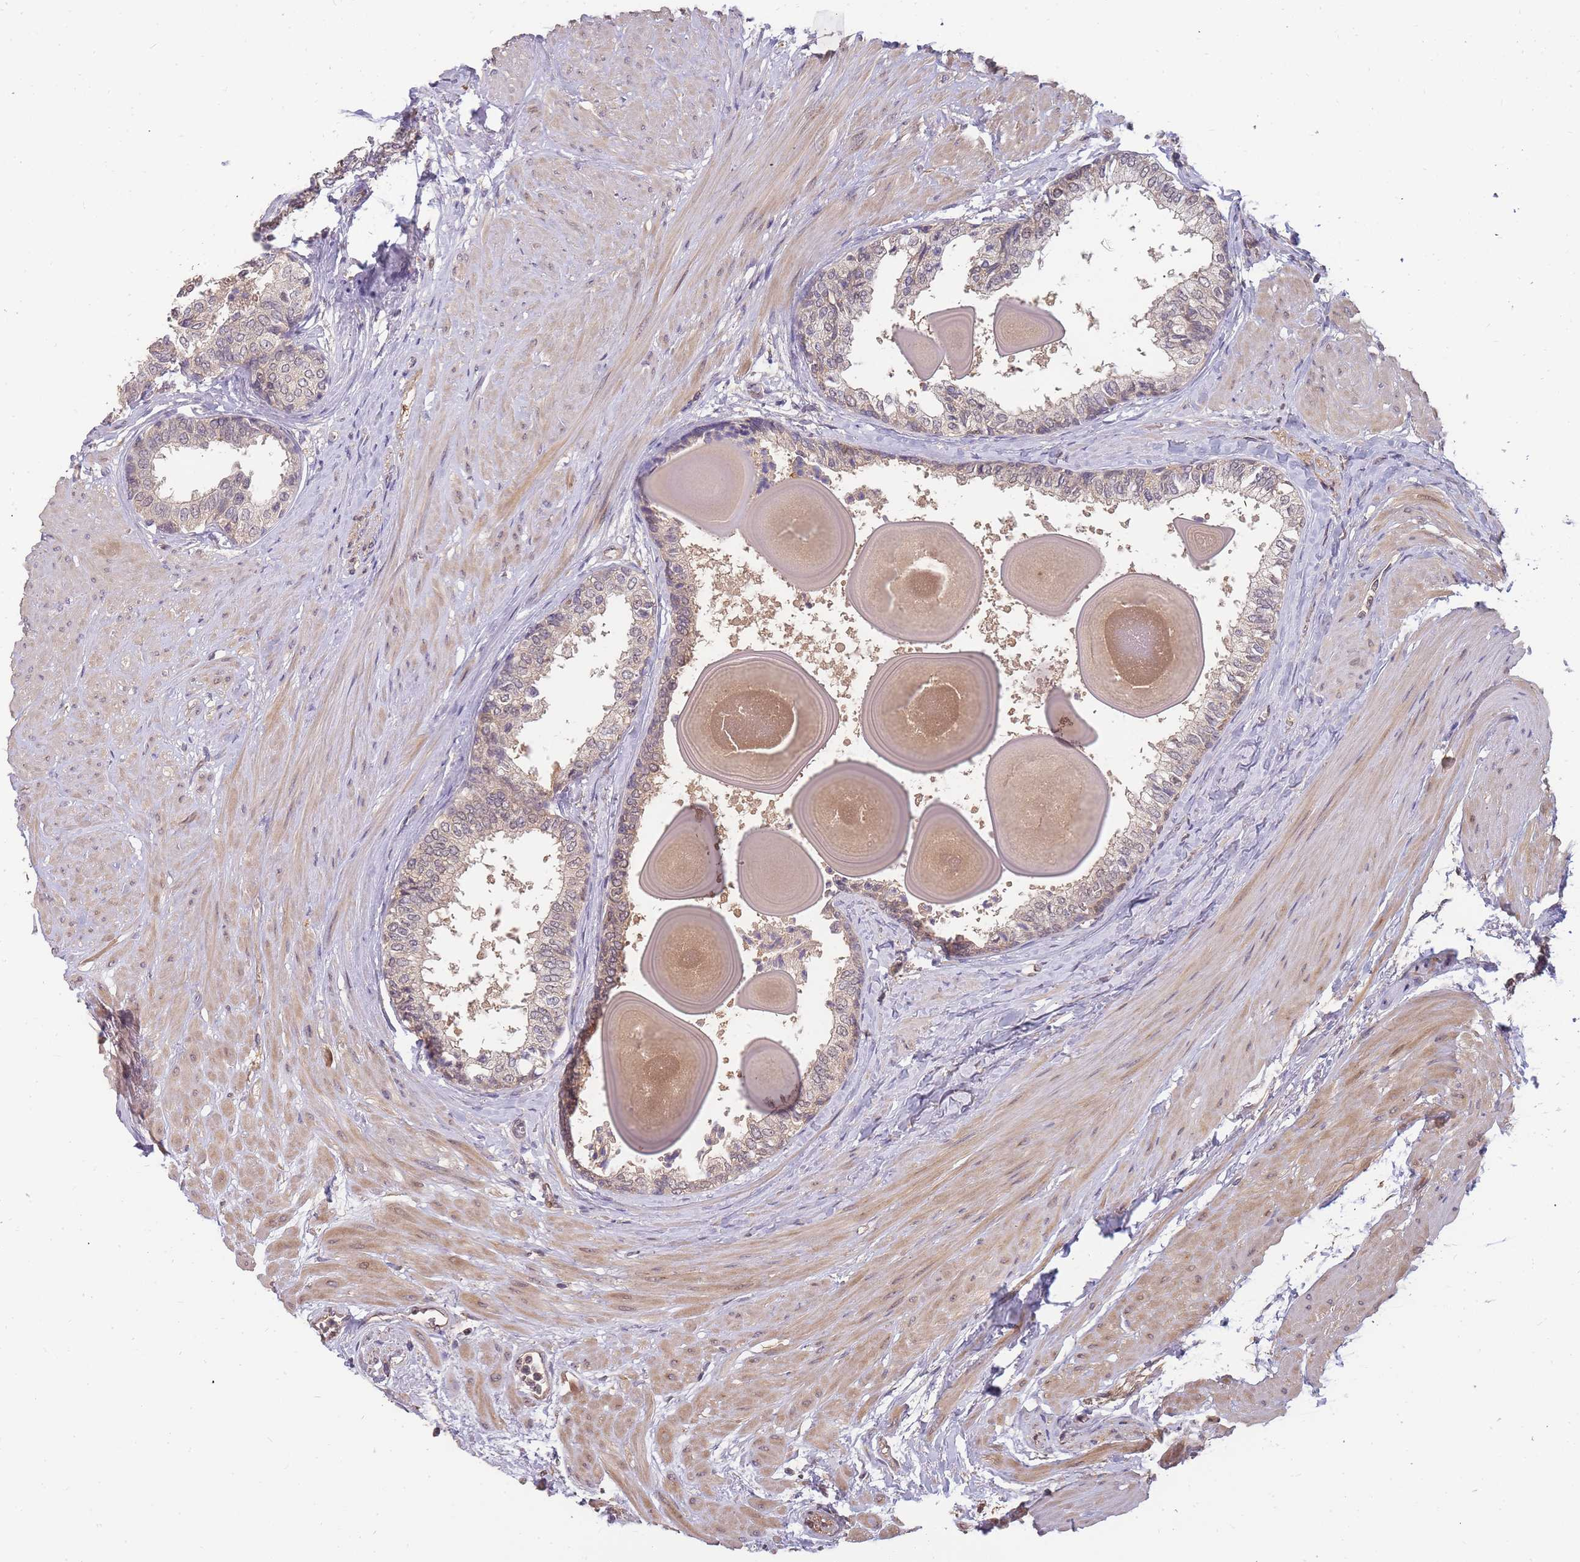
{"staining": {"intensity": "weak", "quantity": "25%-75%", "location": "cytoplasmic/membranous"}, "tissue": "prostate", "cell_type": "Glandular cells", "image_type": "normal", "snomed": [{"axis": "morphology", "description": "Normal tissue, NOS"}, {"axis": "topography", "description": "Prostate"}], "caption": "Protein staining by immunohistochemistry exhibits weak cytoplasmic/membranous expression in approximately 25%-75% of glandular cells in normal prostate. The protein is shown in brown color, while the nuclei are stained blue.", "gene": "CDKN2AIPNL", "patient": {"sex": "male", "age": 48}}